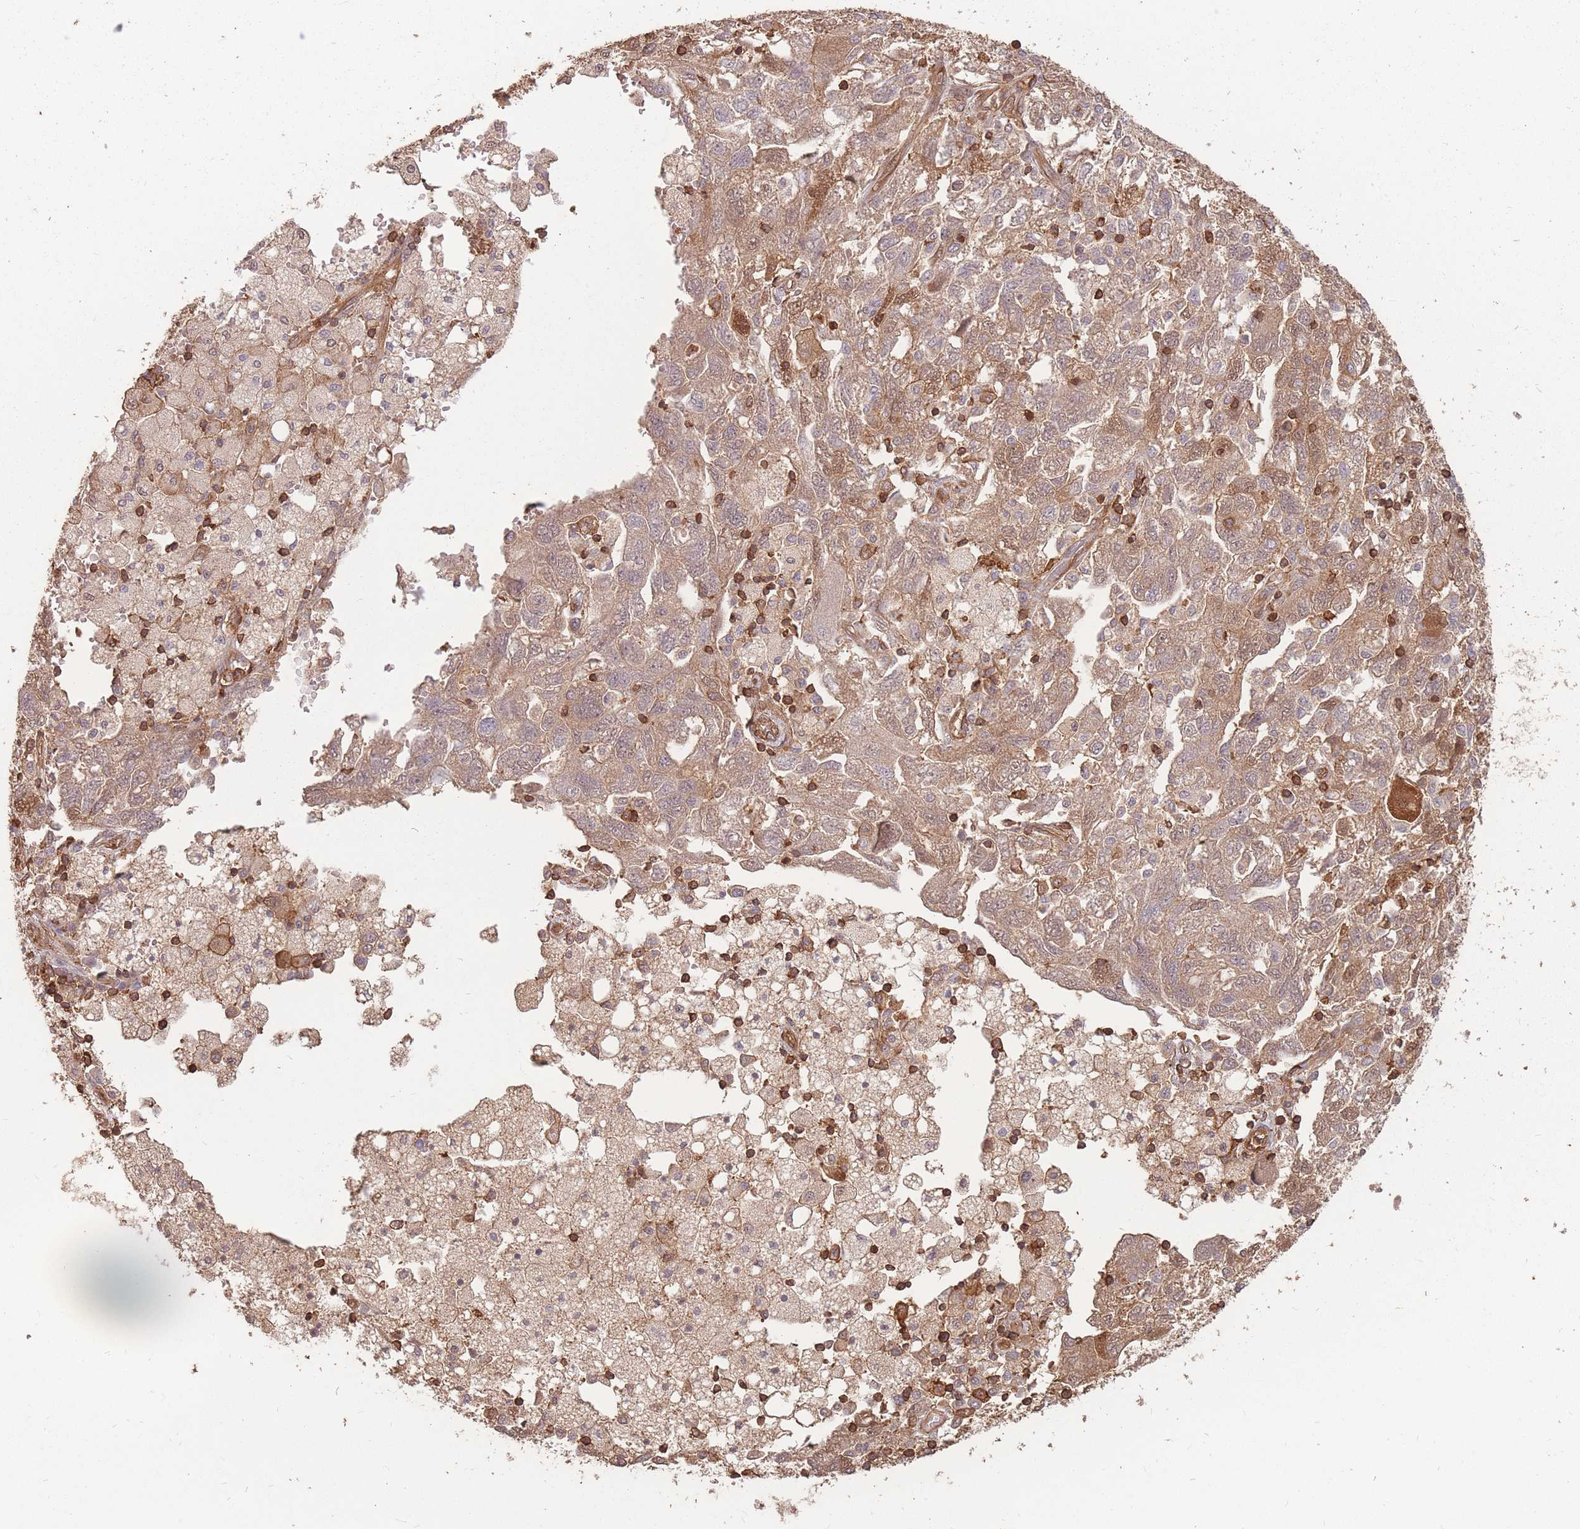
{"staining": {"intensity": "moderate", "quantity": ">75%", "location": "cytoplasmic/membranous"}, "tissue": "ovarian cancer", "cell_type": "Tumor cells", "image_type": "cancer", "snomed": [{"axis": "morphology", "description": "Carcinoma, NOS"}, {"axis": "morphology", "description": "Cystadenocarcinoma, serous, NOS"}, {"axis": "topography", "description": "Ovary"}], "caption": "Protein staining of ovarian cancer tissue shows moderate cytoplasmic/membranous staining in approximately >75% of tumor cells. Nuclei are stained in blue.", "gene": "PLS3", "patient": {"sex": "female", "age": 69}}